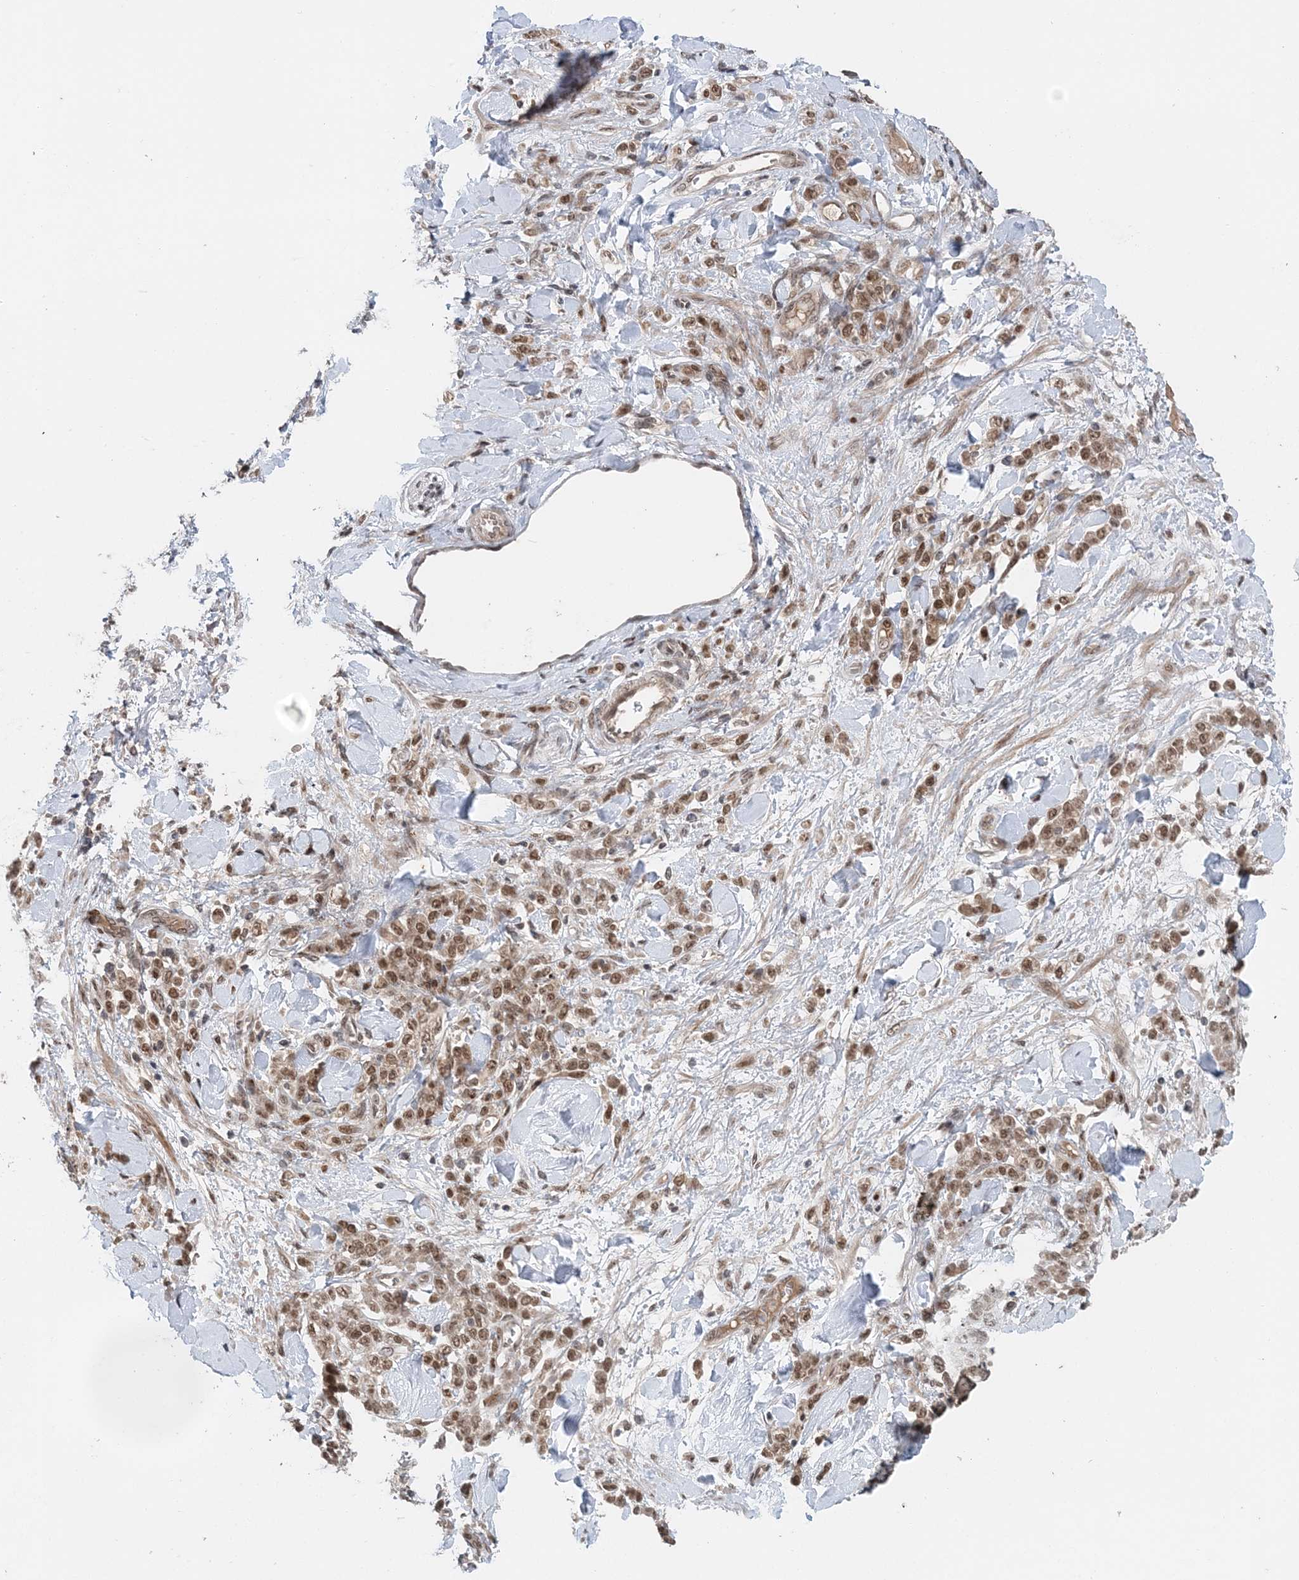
{"staining": {"intensity": "moderate", "quantity": ">75%", "location": "nuclear"}, "tissue": "stomach cancer", "cell_type": "Tumor cells", "image_type": "cancer", "snomed": [{"axis": "morphology", "description": "Normal tissue, NOS"}, {"axis": "morphology", "description": "Adenocarcinoma, NOS"}, {"axis": "topography", "description": "Stomach"}], "caption": "An IHC histopathology image of tumor tissue is shown. Protein staining in brown labels moderate nuclear positivity in stomach adenocarcinoma within tumor cells. The protein of interest is shown in brown color, while the nuclei are stained blue.", "gene": "NOA1", "patient": {"sex": "male", "age": 82}}